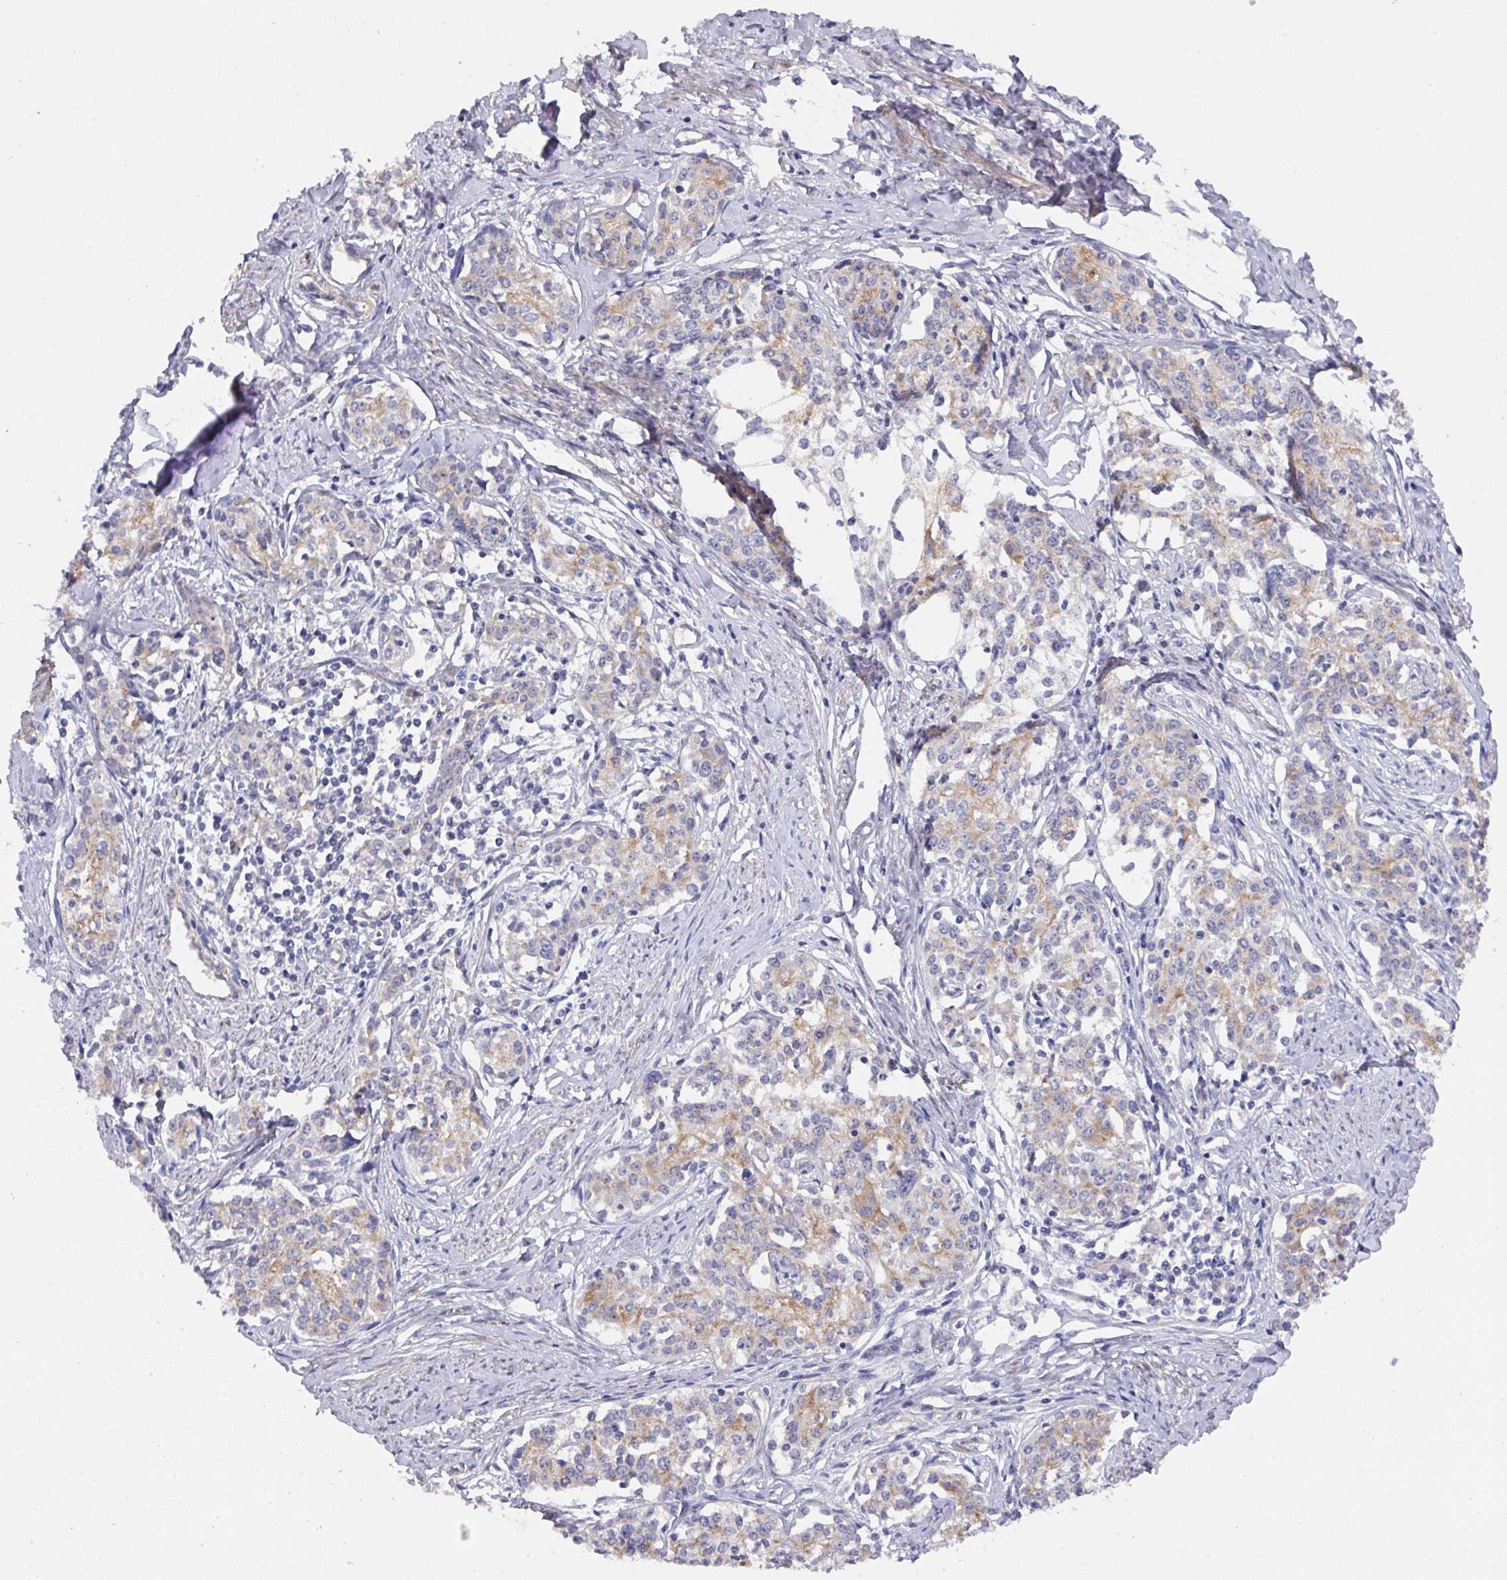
{"staining": {"intensity": "moderate", "quantity": "<25%", "location": "cytoplasmic/membranous"}, "tissue": "cervical cancer", "cell_type": "Tumor cells", "image_type": "cancer", "snomed": [{"axis": "morphology", "description": "Squamous cell carcinoma, NOS"}, {"axis": "morphology", "description": "Adenocarcinoma, NOS"}, {"axis": "topography", "description": "Cervix"}], "caption": "A brown stain labels moderate cytoplasmic/membranous staining of a protein in cervical cancer tumor cells. The protein of interest is stained brown, and the nuclei are stained in blue (DAB IHC with brightfield microscopy, high magnification).", "gene": "PRR5", "patient": {"sex": "female", "age": 52}}